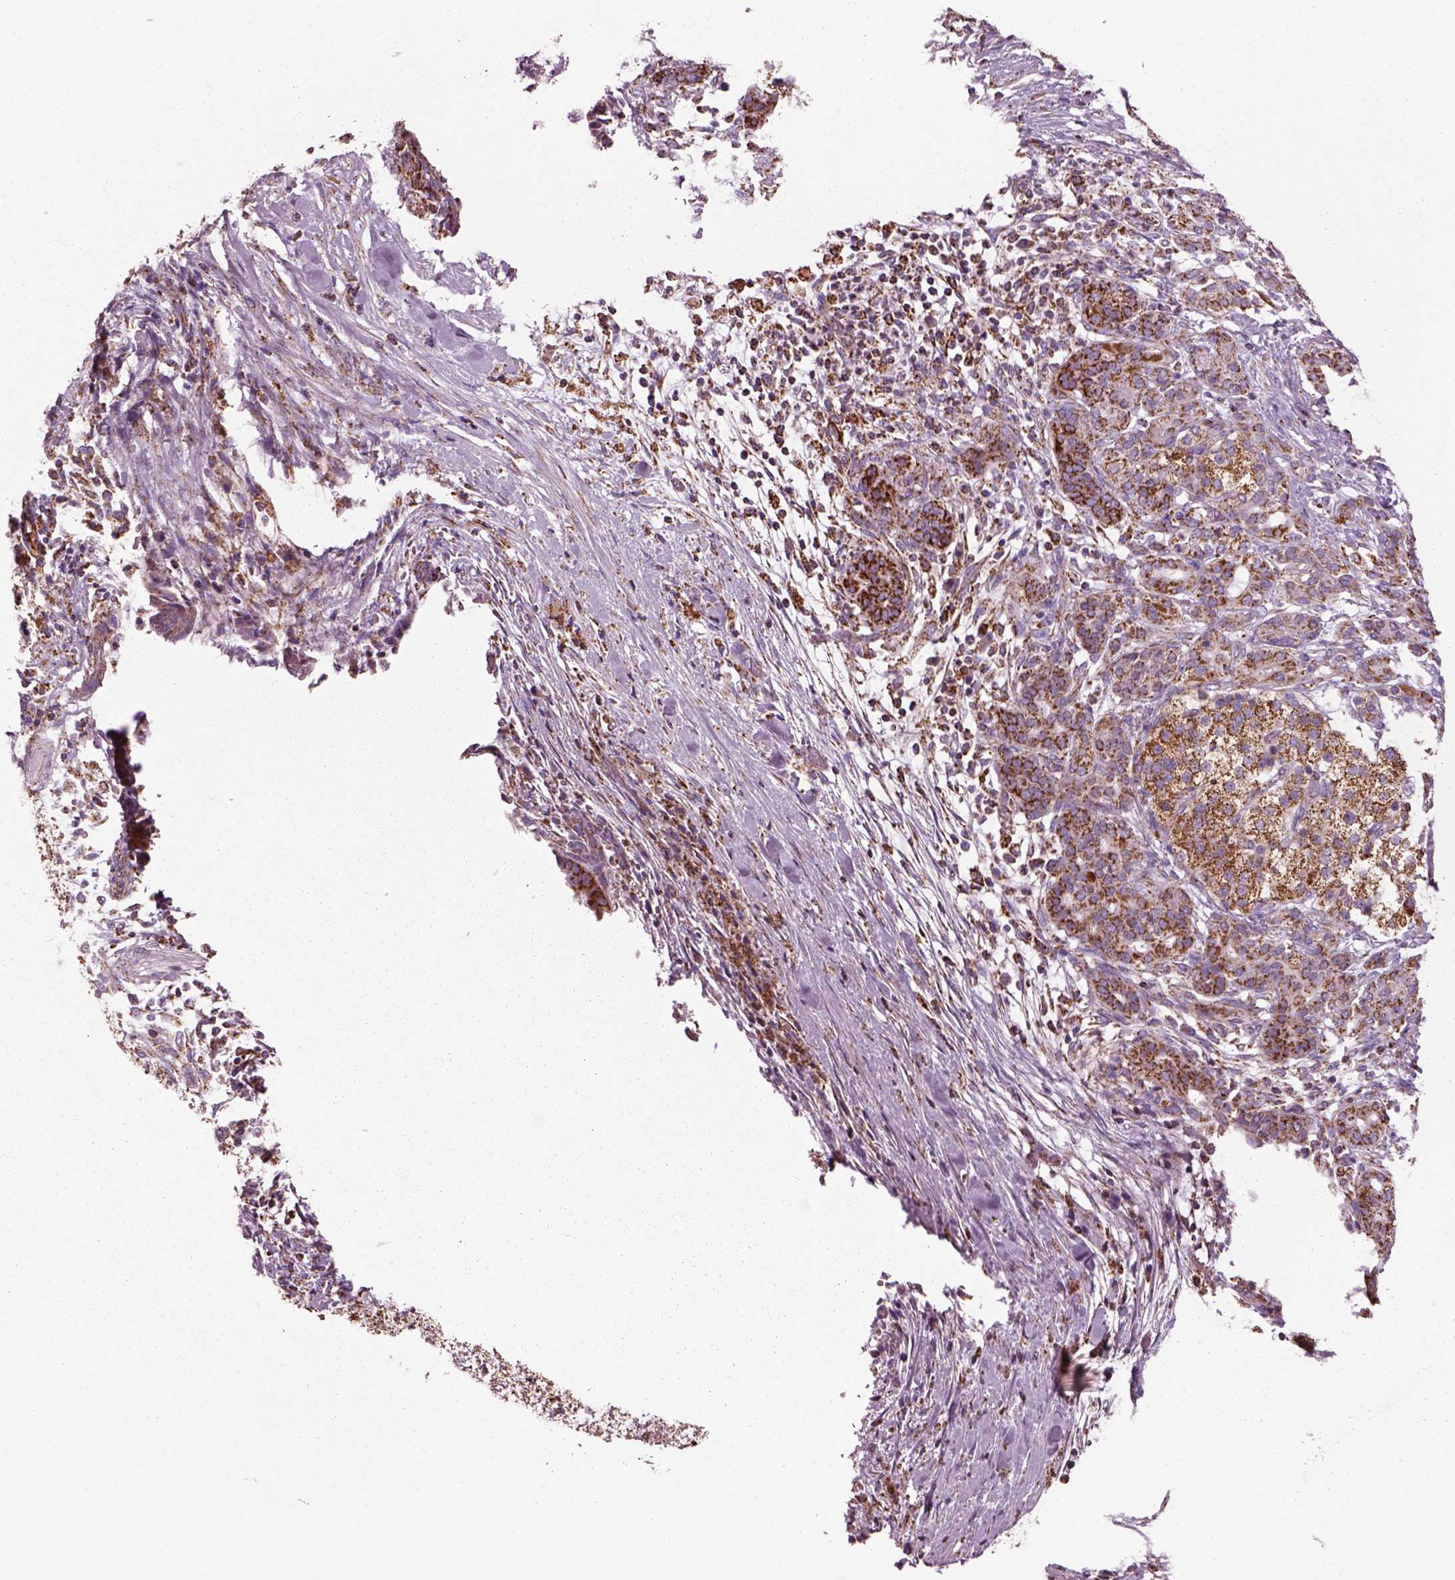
{"staining": {"intensity": "strong", "quantity": ">75%", "location": "cytoplasmic/membranous"}, "tissue": "pancreatic cancer", "cell_type": "Tumor cells", "image_type": "cancer", "snomed": [{"axis": "morphology", "description": "Adenocarcinoma, NOS"}, {"axis": "topography", "description": "Pancreas"}], "caption": "Immunohistochemical staining of pancreatic cancer demonstrates strong cytoplasmic/membranous protein staining in approximately >75% of tumor cells.", "gene": "SLC25A24", "patient": {"sex": "male", "age": 44}}